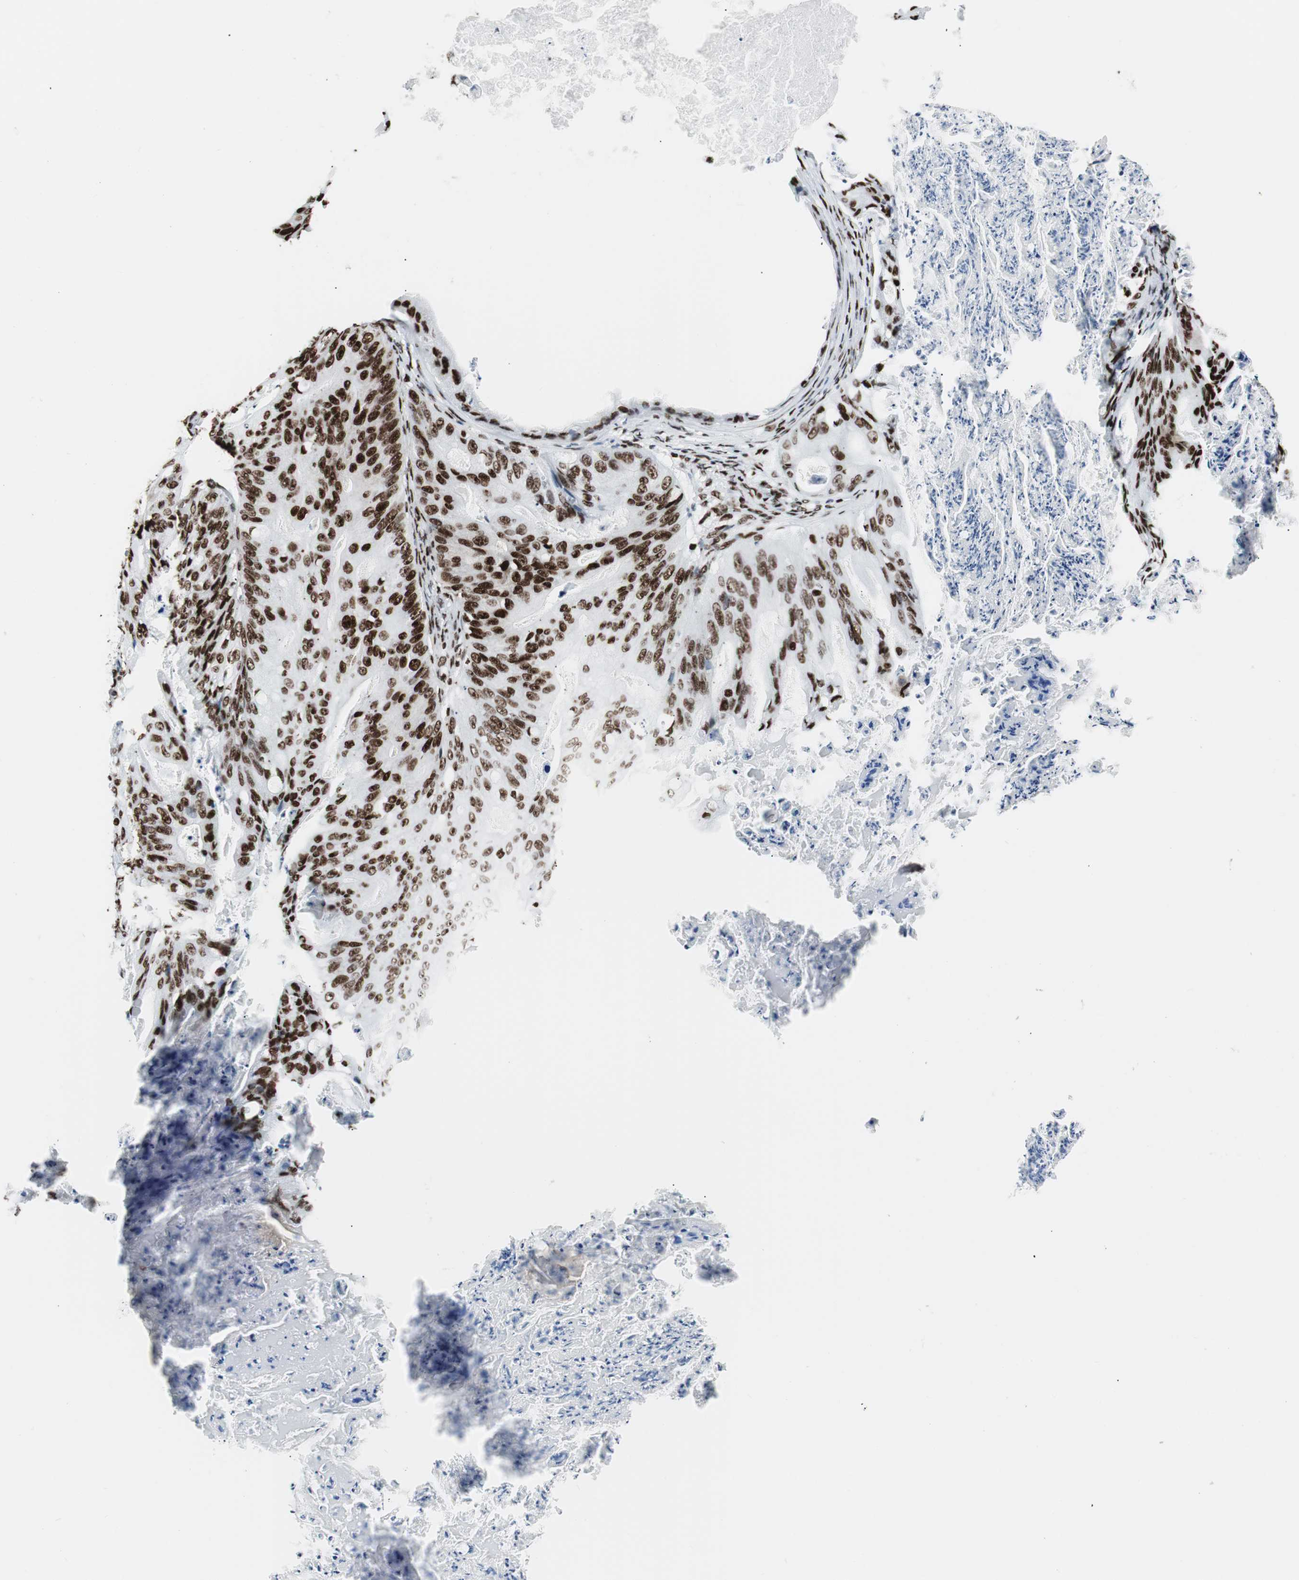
{"staining": {"intensity": "strong", "quantity": ">75%", "location": "nuclear"}, "tissue": "ovarian cancer", "cell_type": "Tumor cells", "image_type": "cancer", "snomed": [{"axis": "morphology", "description": "Cystadenocarcinoma, mucinous, NOS"}, {"axis": "topography", "description": "Ovary"}], "caption": "Immunohistochemistry (IHC) of human ovarian cancer demonstrates high levels of strong nuclear staining in approximately >75% of tumor cells. (Stains: DAB in brown, nuclei in blue, Microscopy: brightfield microscopy at high magnification).", "gene": "NCL", "patient": {"sex": "female", "age": 36}}